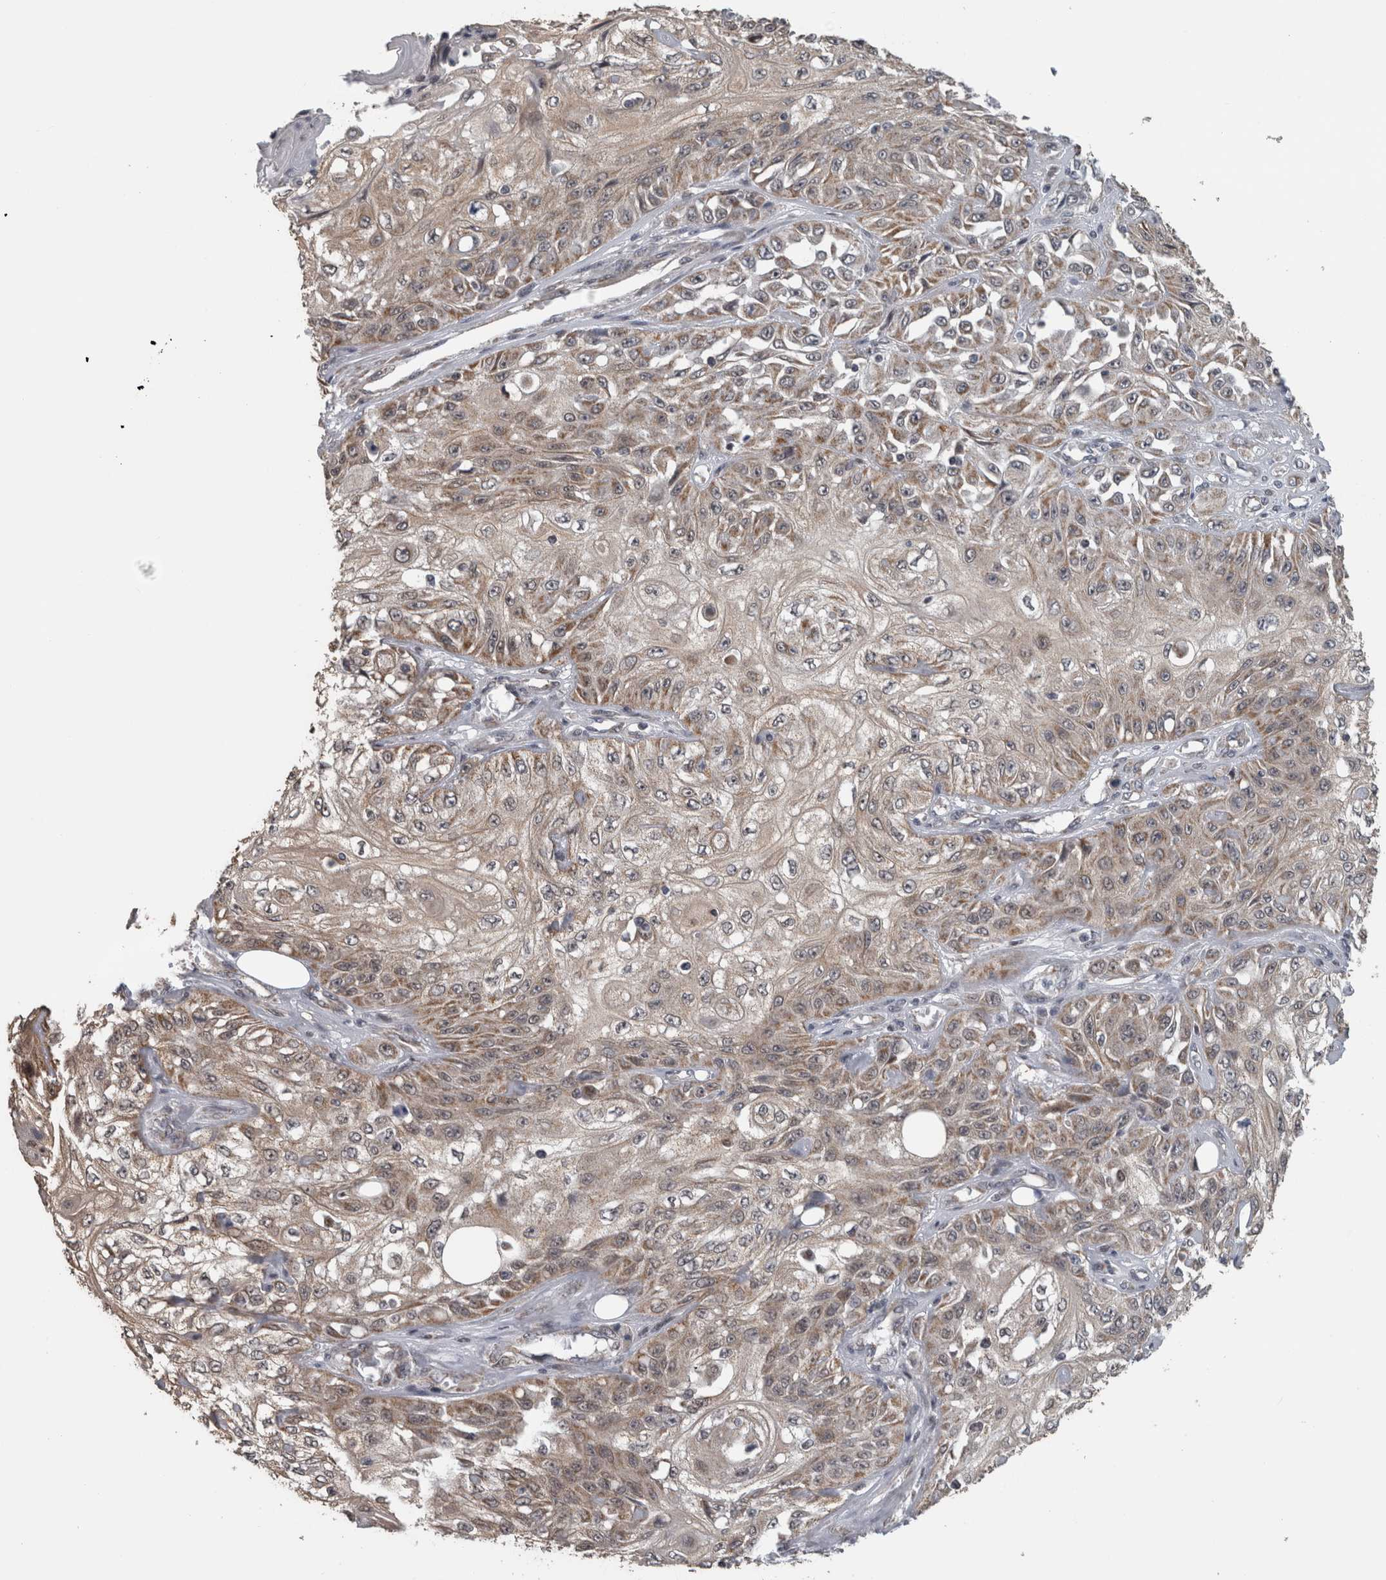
{"staining": {"intensity": "weak", "quantity": ">75%", "location": "cytoplasmic/membranous"}, "tissue": "skin cancer", "cell_type": "Tumor cells", "image_type": "cancer", "snomed": [{"axis": "morphology", "description": "Squamous cell carcinoma, NOS"}, {"axis": "morphology", "description": "Squamous cell carcinoma, metastatic, NOS"}, {"axis": "topography", "description": "Skin"}, {"axis": "topography", "description": "Lymph node"}], "caption": "Skin metastatic squamous cell carcinoma stained for a protein (brown) demonstrates weak cytoplasmic/membranous positive expression in about >75% of tumor cells.", "gene": "OR2K2", "patient": {"sex": "male", "age": 75}}